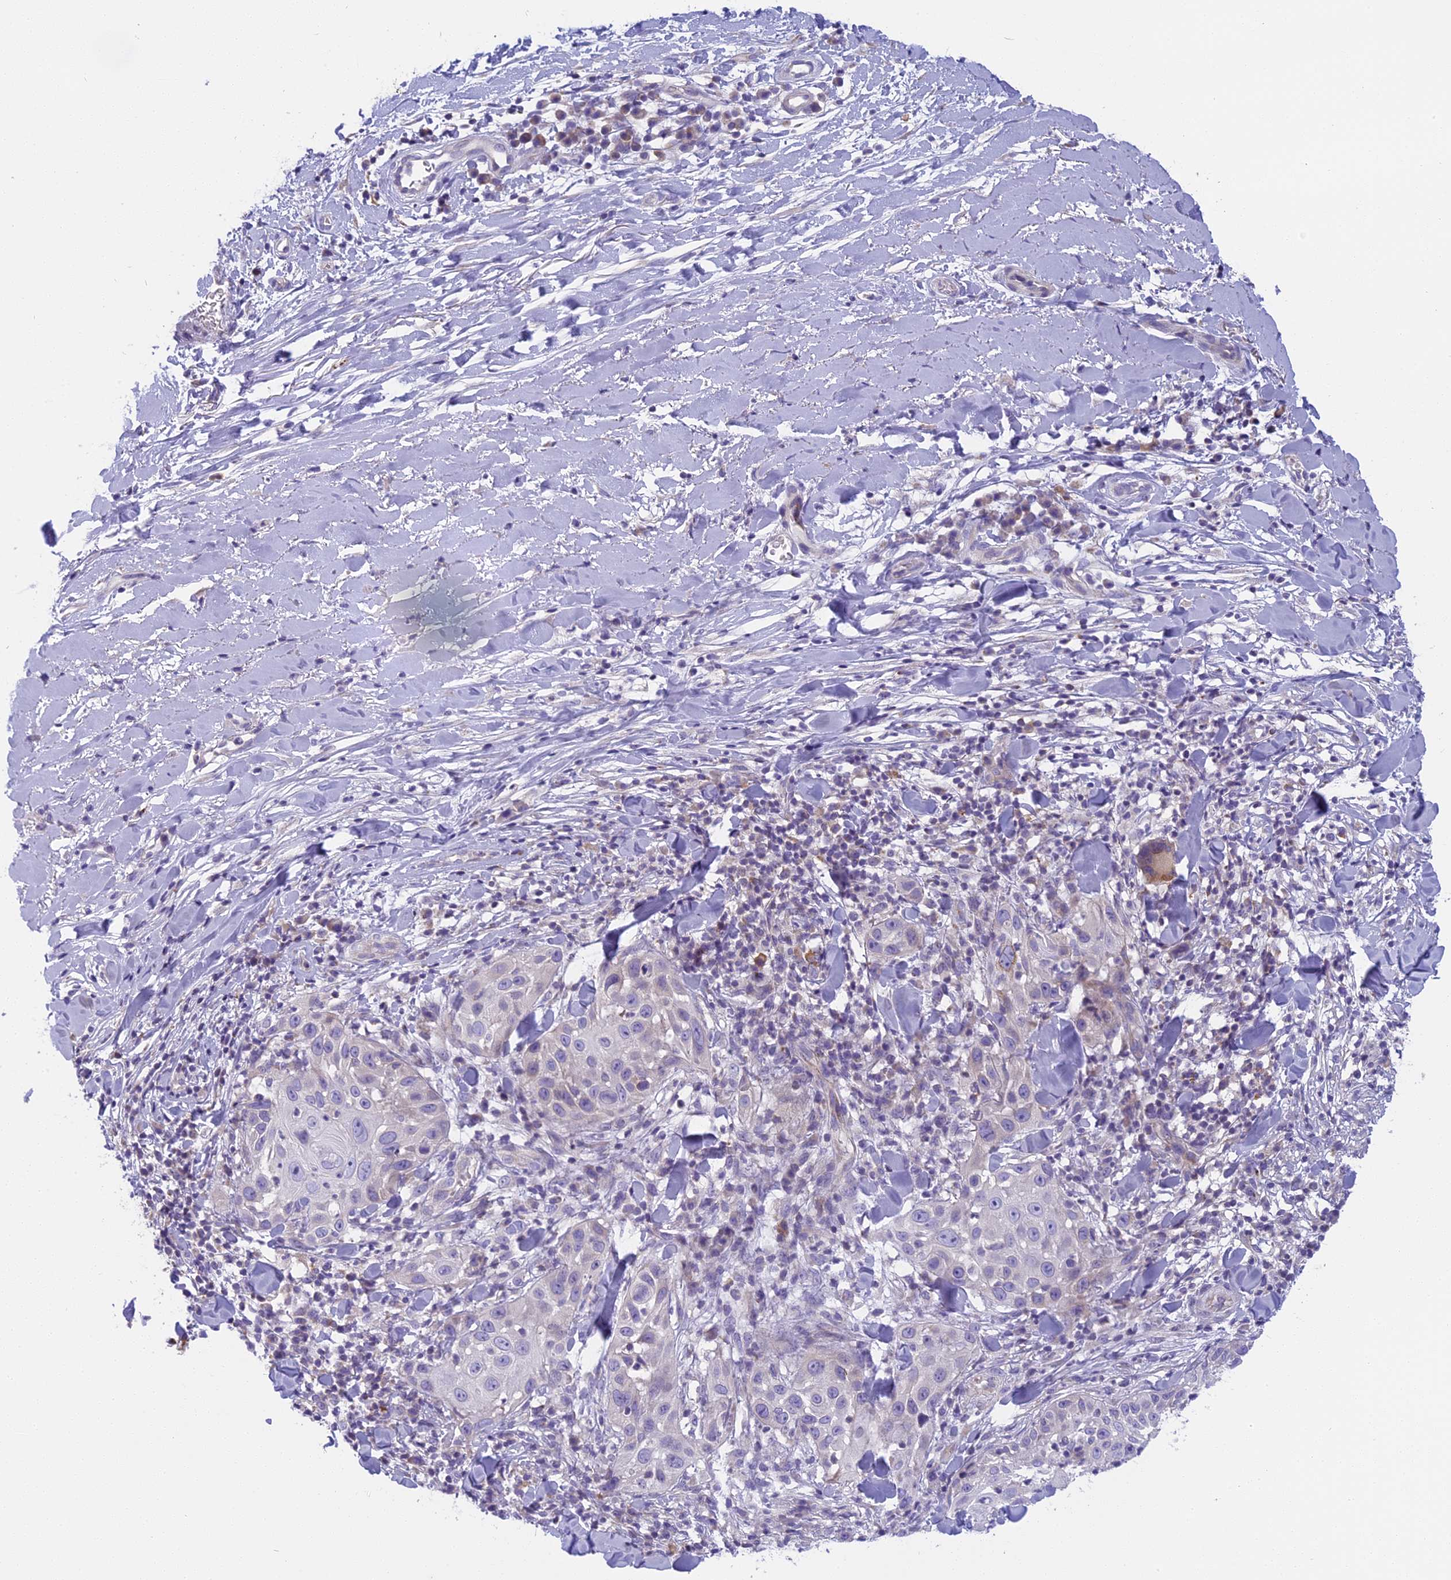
{"staining": {"intensity": "negative", "quantity": "none", "location": "none"}, "tissue": "skin cancer", "cell_type": "Tumor cells", "image_type": "cancer", "snomed": [{"axis": "morphology", "description": "Squamous cell carcinoma, NOS"}, {"axis": "topography", "description": "Skin"}], "caption": "This is a histopathology image of immunohistochemistry (IHC) staining of squamous cell carcinoma (skin), which shows no positivity in tumor cells.", "gene": "ARHGEF37", "patient": {"sex": "female", "age": 44}}